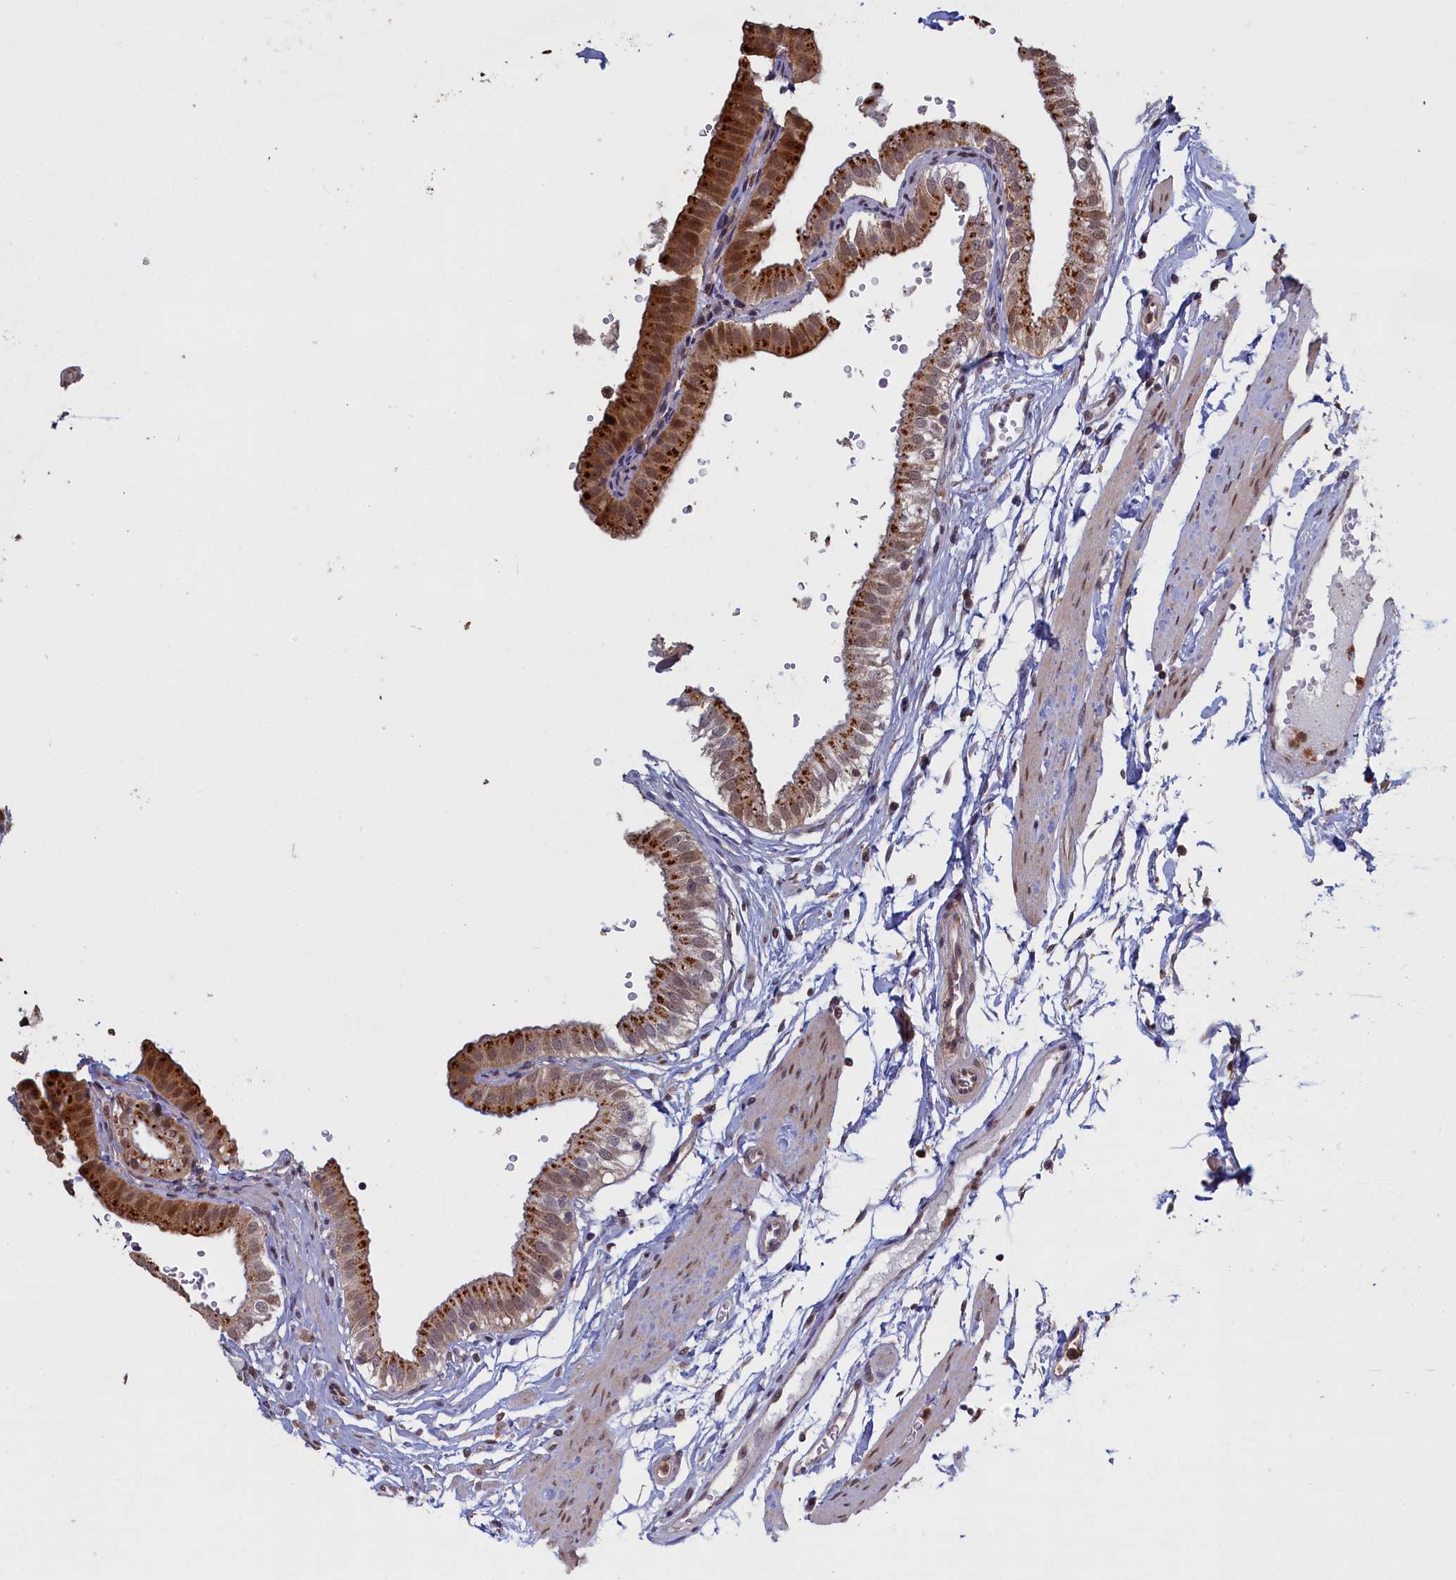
{"staining": {"intensity": "strong", "quantity": ">75%", "location": "cytoplasmic/membranous,nuclear"}, "tissue": "gallbladder", "cell_type": "Glandular cells", "image_type": "normal", "snomed": [{"axis": "morphology", "description": "Normal tissue, NOS"}, {"axis": "topography", "description": "Gallbladder"}], "caption": "A histopathology image showing strong cytoplasmic/membranous,nuclear positivity in approximately >75% of glandular cells in unremarkable gallbladder, as visualized by brown immunohistochemical staining.", "gene": "UCHL3", "patient": {"sex": "female", "age": 61}}